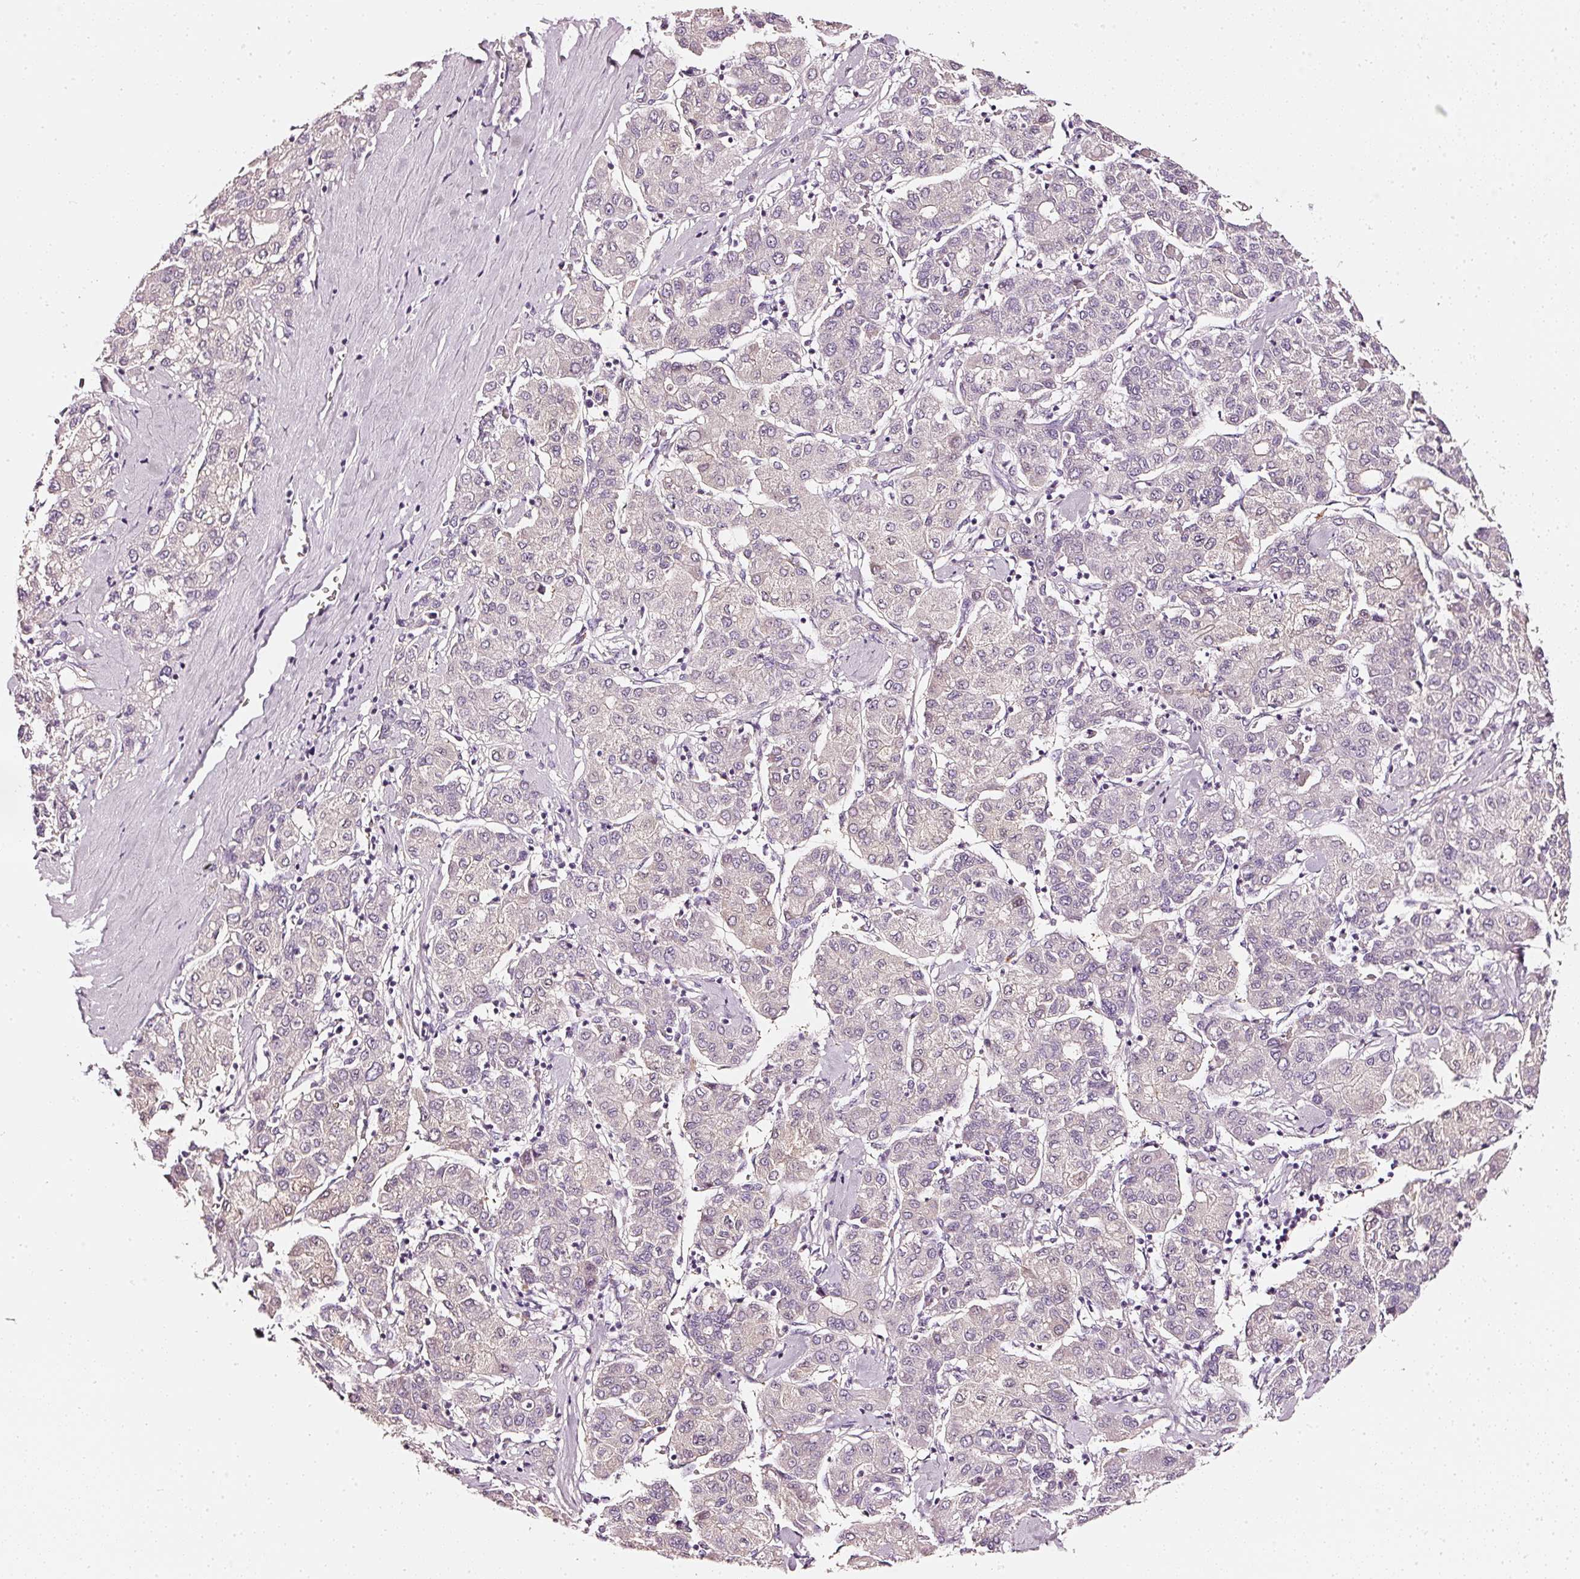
{"staining": {"intensity": "weak", "quantity": "<25%", "location": "cytoplasmic/membranous"}, "tissue": "liver cancer", "cell_type": "Tumor cells", "image_type": "cancer", "snomed": [{"axis": "morphology", "description": "Carcinoma, Hepatocellular, NOS"}, {"axis": "topography", "description": "Liver"}], "caption": "DAB immunohistochemical staining of human liver hepatocellular carcinoma reveals no significant positivity in tumor cells. (Immunohistochemistry (ihc), brightfield microscopy, high magnification).", "gene": "CNP", "patient": {"sex": "male", "age": 65}}